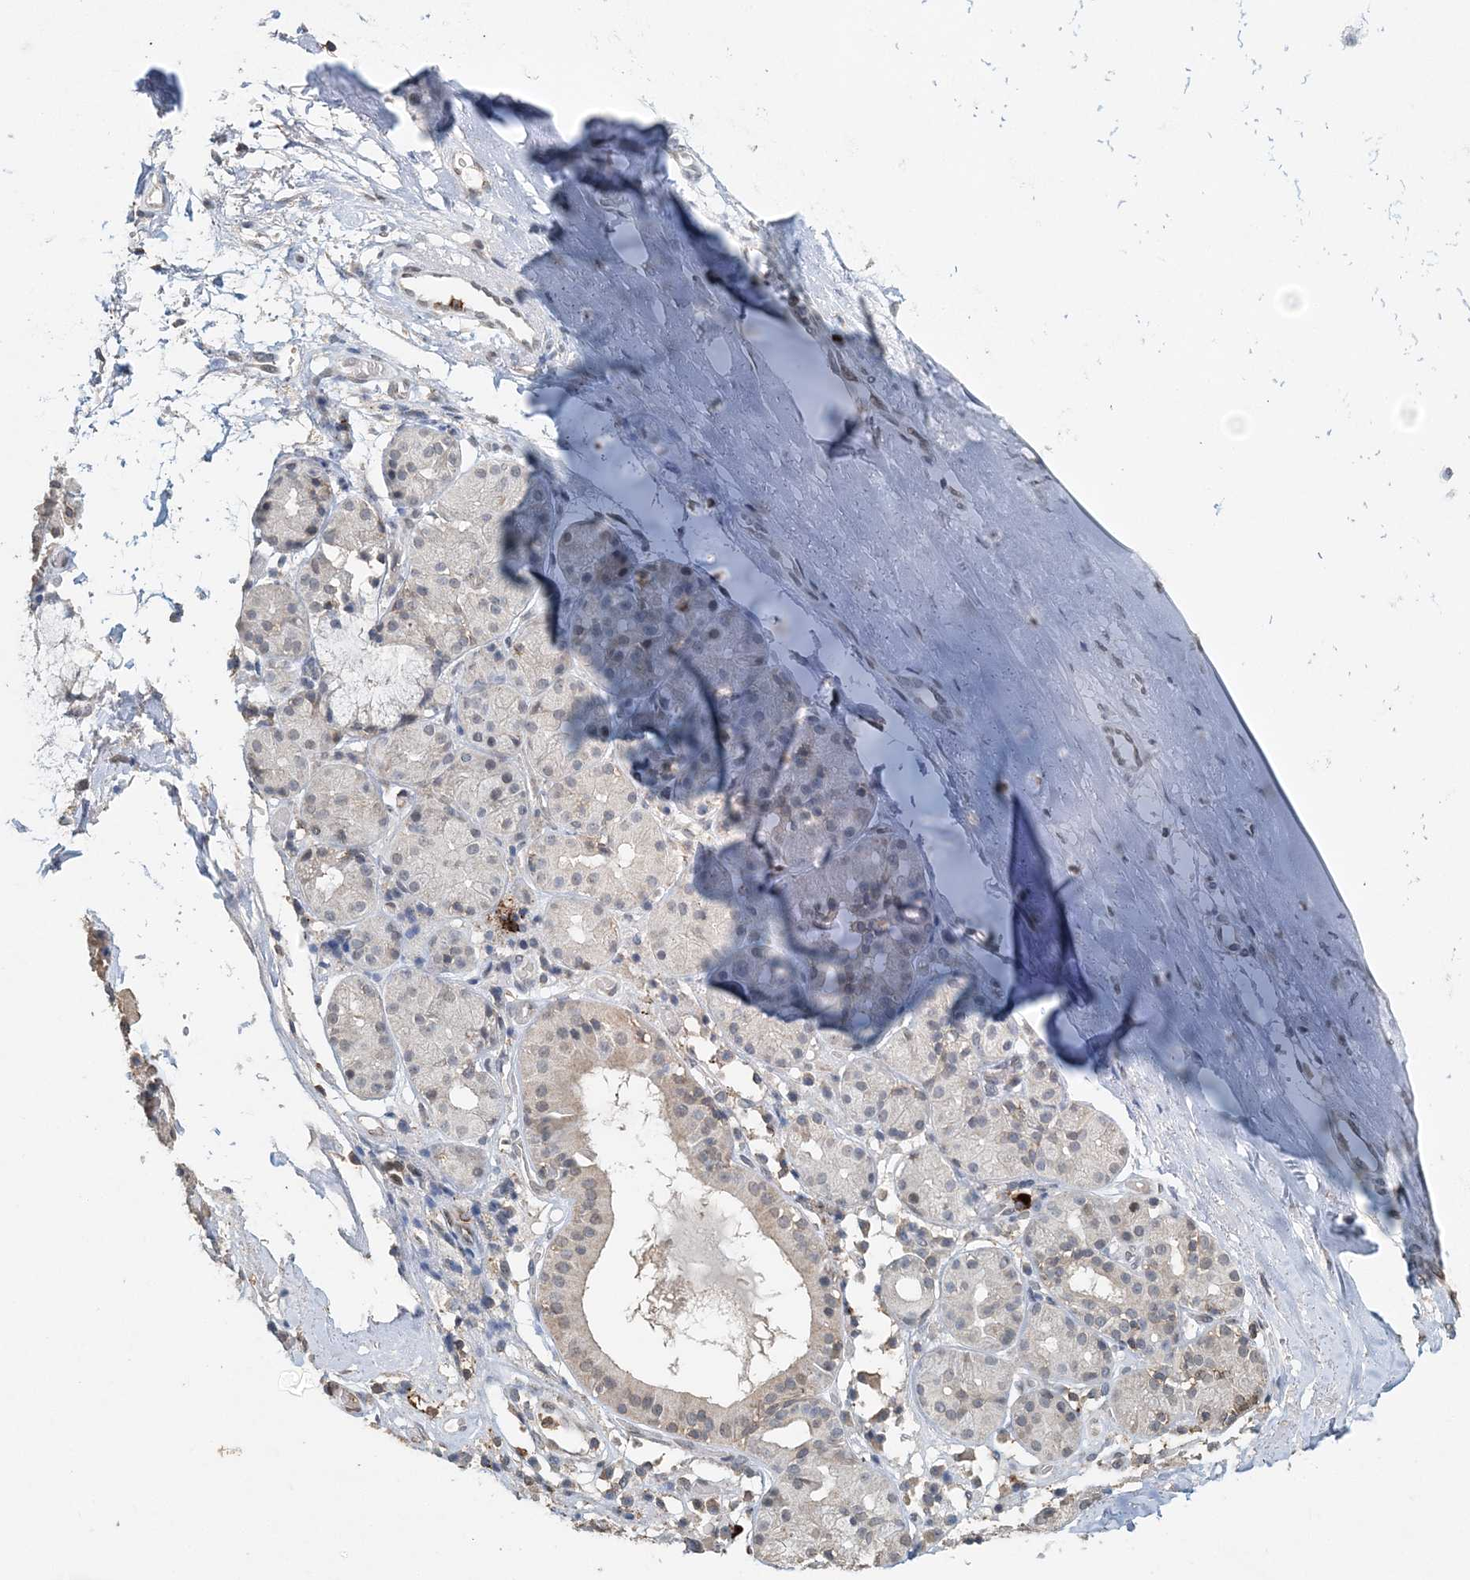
{"staining": {"intensity": "negative", "quantity": "none", "location": "none"}, "tissue": "adipose tissue", "cell_type": "Adipocytes", "image_type": "normal", "snomed": [{"axis": "morphology", "description": "Normal tissue, NOS"}, {"axis": "morphology", "description": "Basal cell carcinoma"}, {"axis": "topography", "description": "Cartilage tissue"}, {"axis": "topography", "description": "Nasopharynx"}, {"axis": "topography", "description": "Oral tissue"}], "caption": "Immunohistochemical staining of normal adipose tissue exhibits no significant staining in adipocytes.", "gene": "FAM110A", "patient": {"sex": "female", "age": 77}}